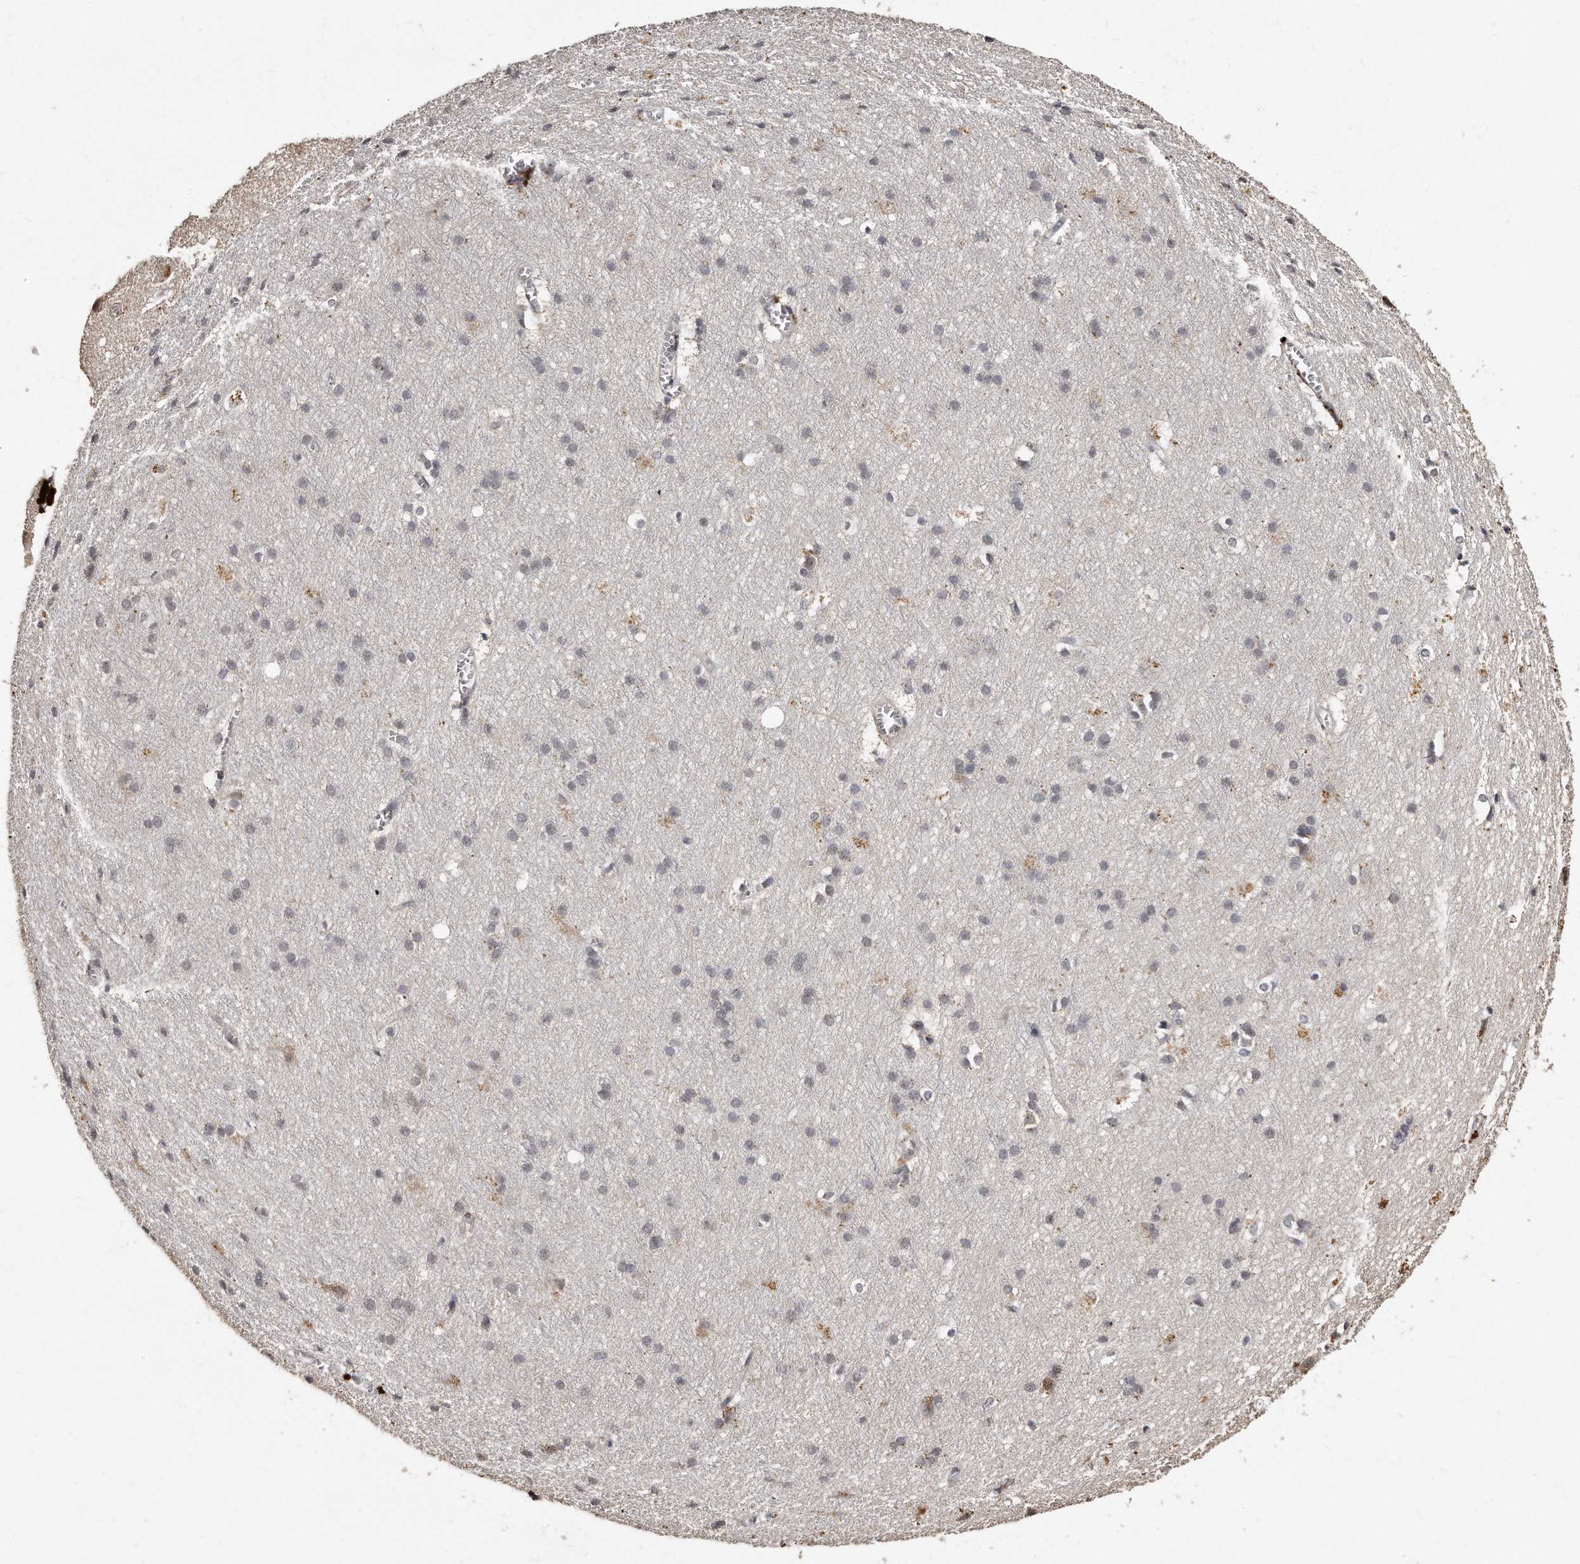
{"staining": {"intensity": "negative", "quantity": "none", "location": "none"}, "tissue": "cerebral cortex", "cell_type": "Endothelial cells", "image_type": "normal", "snomed": [{"axis": "morphology", "description": "Normal tissue, NOS"}, {"axis": "topography", "description": "Cerebral cortex"}], "caption": "This photomicrograph is of normal cerebral cortex stained with immunohistochemistry (IHC) to label a protein in brown with the nuclei are counter-stained blue. There is no staining in endothelial cells. The staining was performed using DAB to visualize the protein expression in brown, while the nuclei were stained in blue with hematoxylin (Magnification: 20x).", "gene": "TSHR", "patient": {"sex": "male", "age": 54}}